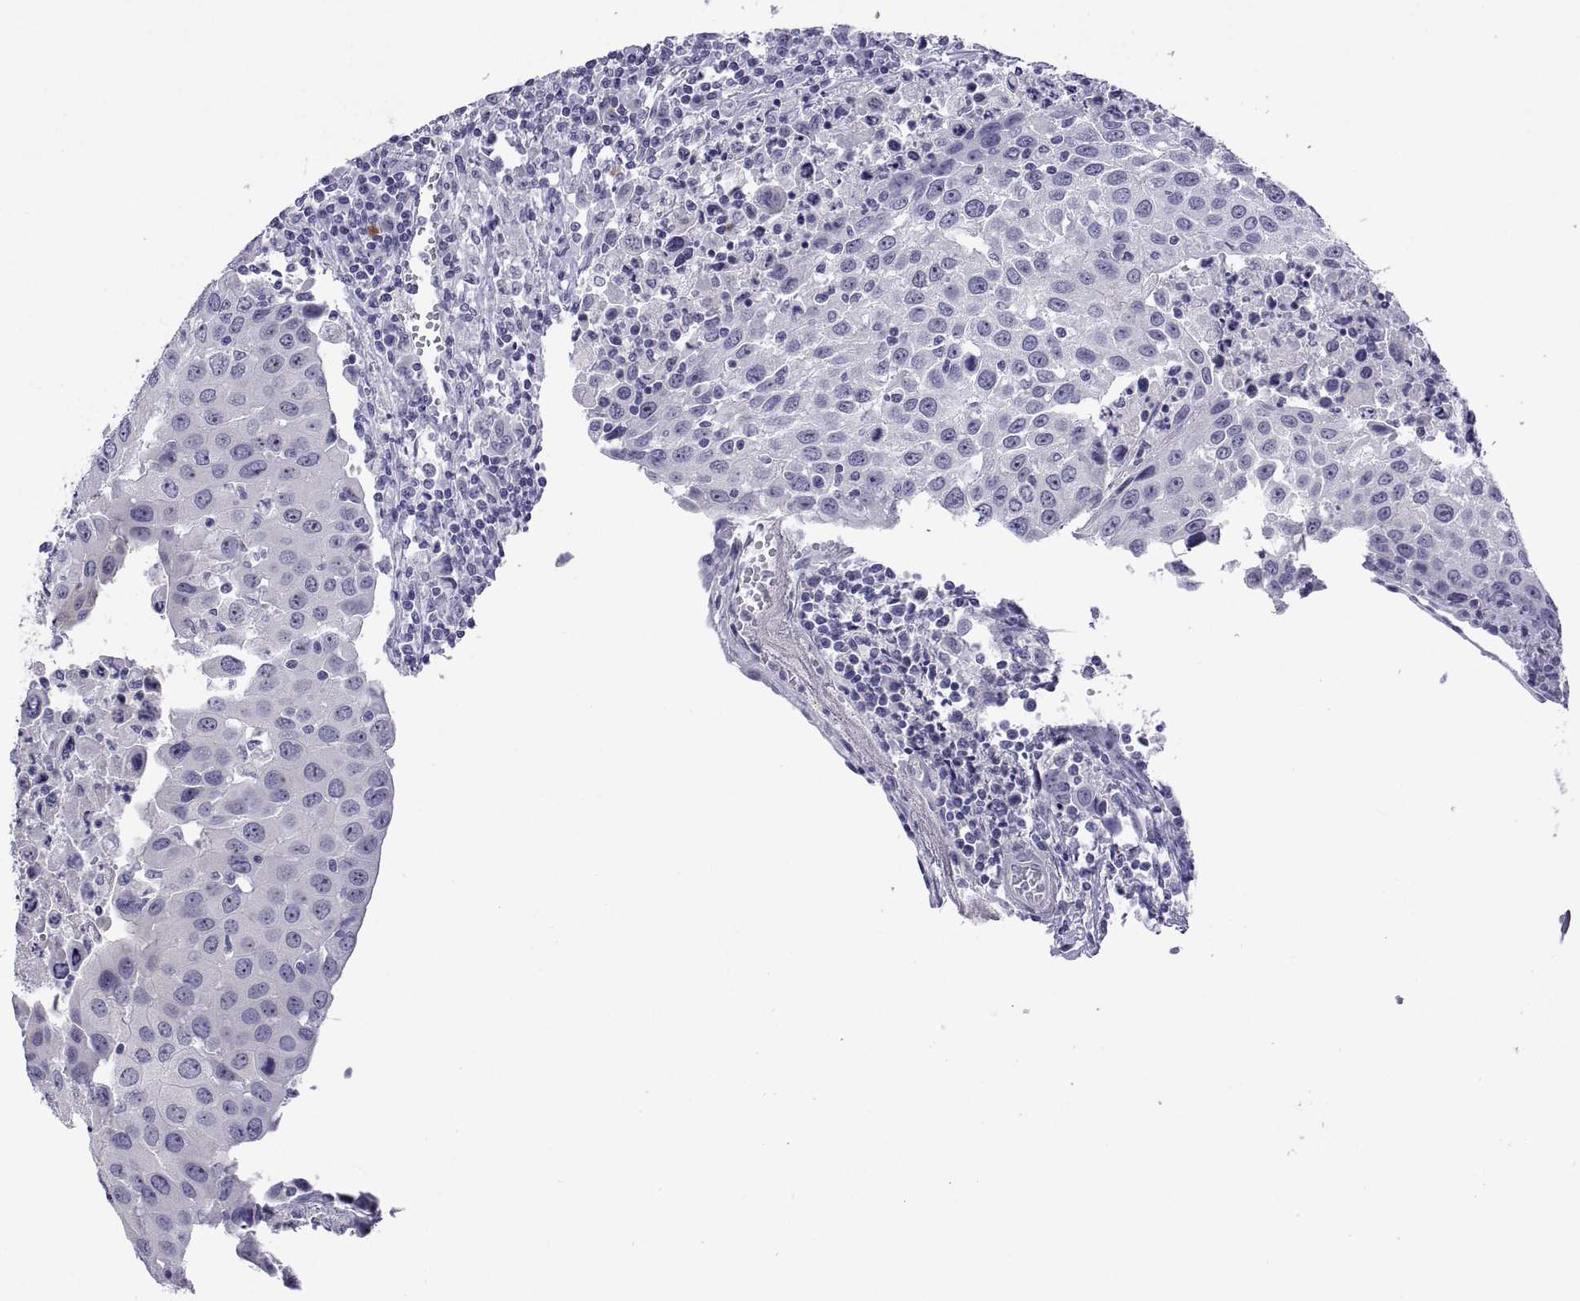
{"staining": {"intensity": "negative", "quantity": "none", "location": "none"}, "tissue": "urothelial cancer", "cell_type": "Tumor cells", "image_type": "cancer", "snomed": [{"axis": "morphology", "description": "Urothelial carcinoma, High grade"}, {"axis": "topography", "description": "Urinary bladder"}], "caption": "High magnification brightfield microscopy of high-grade urothelial carcinoma stained with DAB (3,3'-diaminobenzidine) (brown) and counterstained with hematoxylin (blue): tumor cells show no significant staining.", "gene": "VSX2", "patient": {"sex": "female", "age": 85}}